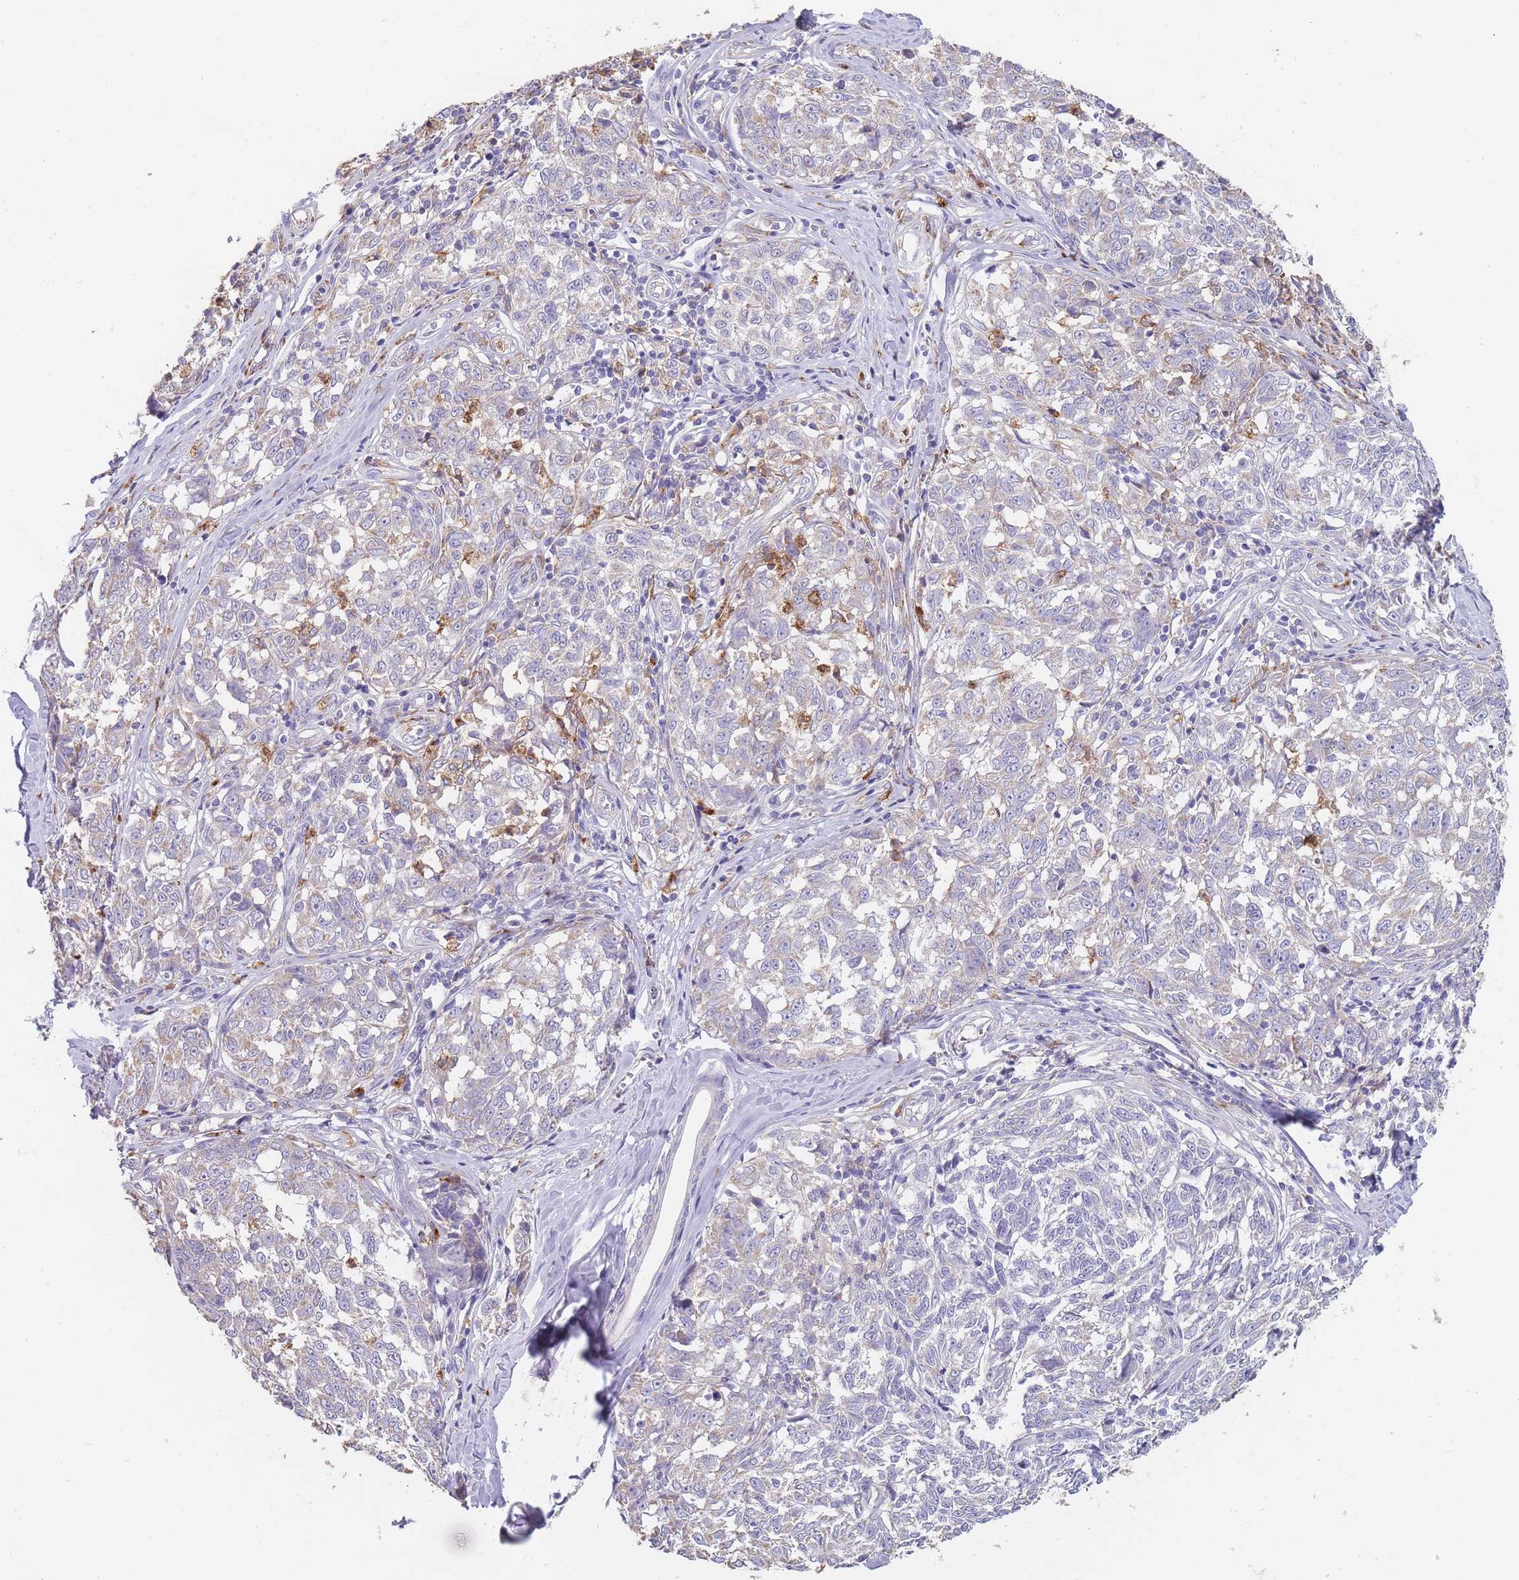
{"staining": {"intensity": "negative", "quantity": "none", "location": "none"}, "tissue": "melanoma", "cell_type": "Tumor cells", "image_type": "cancer", "snomed": [{"axis": "morphology", "description": "Normal tissue, NOS"}, {"axis": "morphology", "description": "Malignant melanoma, NOS"}, {"axis": "topography", "description": "Skin"}], "caption": "Tumor cells show no significant protein staining in malignant melanoma.", "gene": "CLEC12A", "patient": {"sex": "female", "age": 64}}